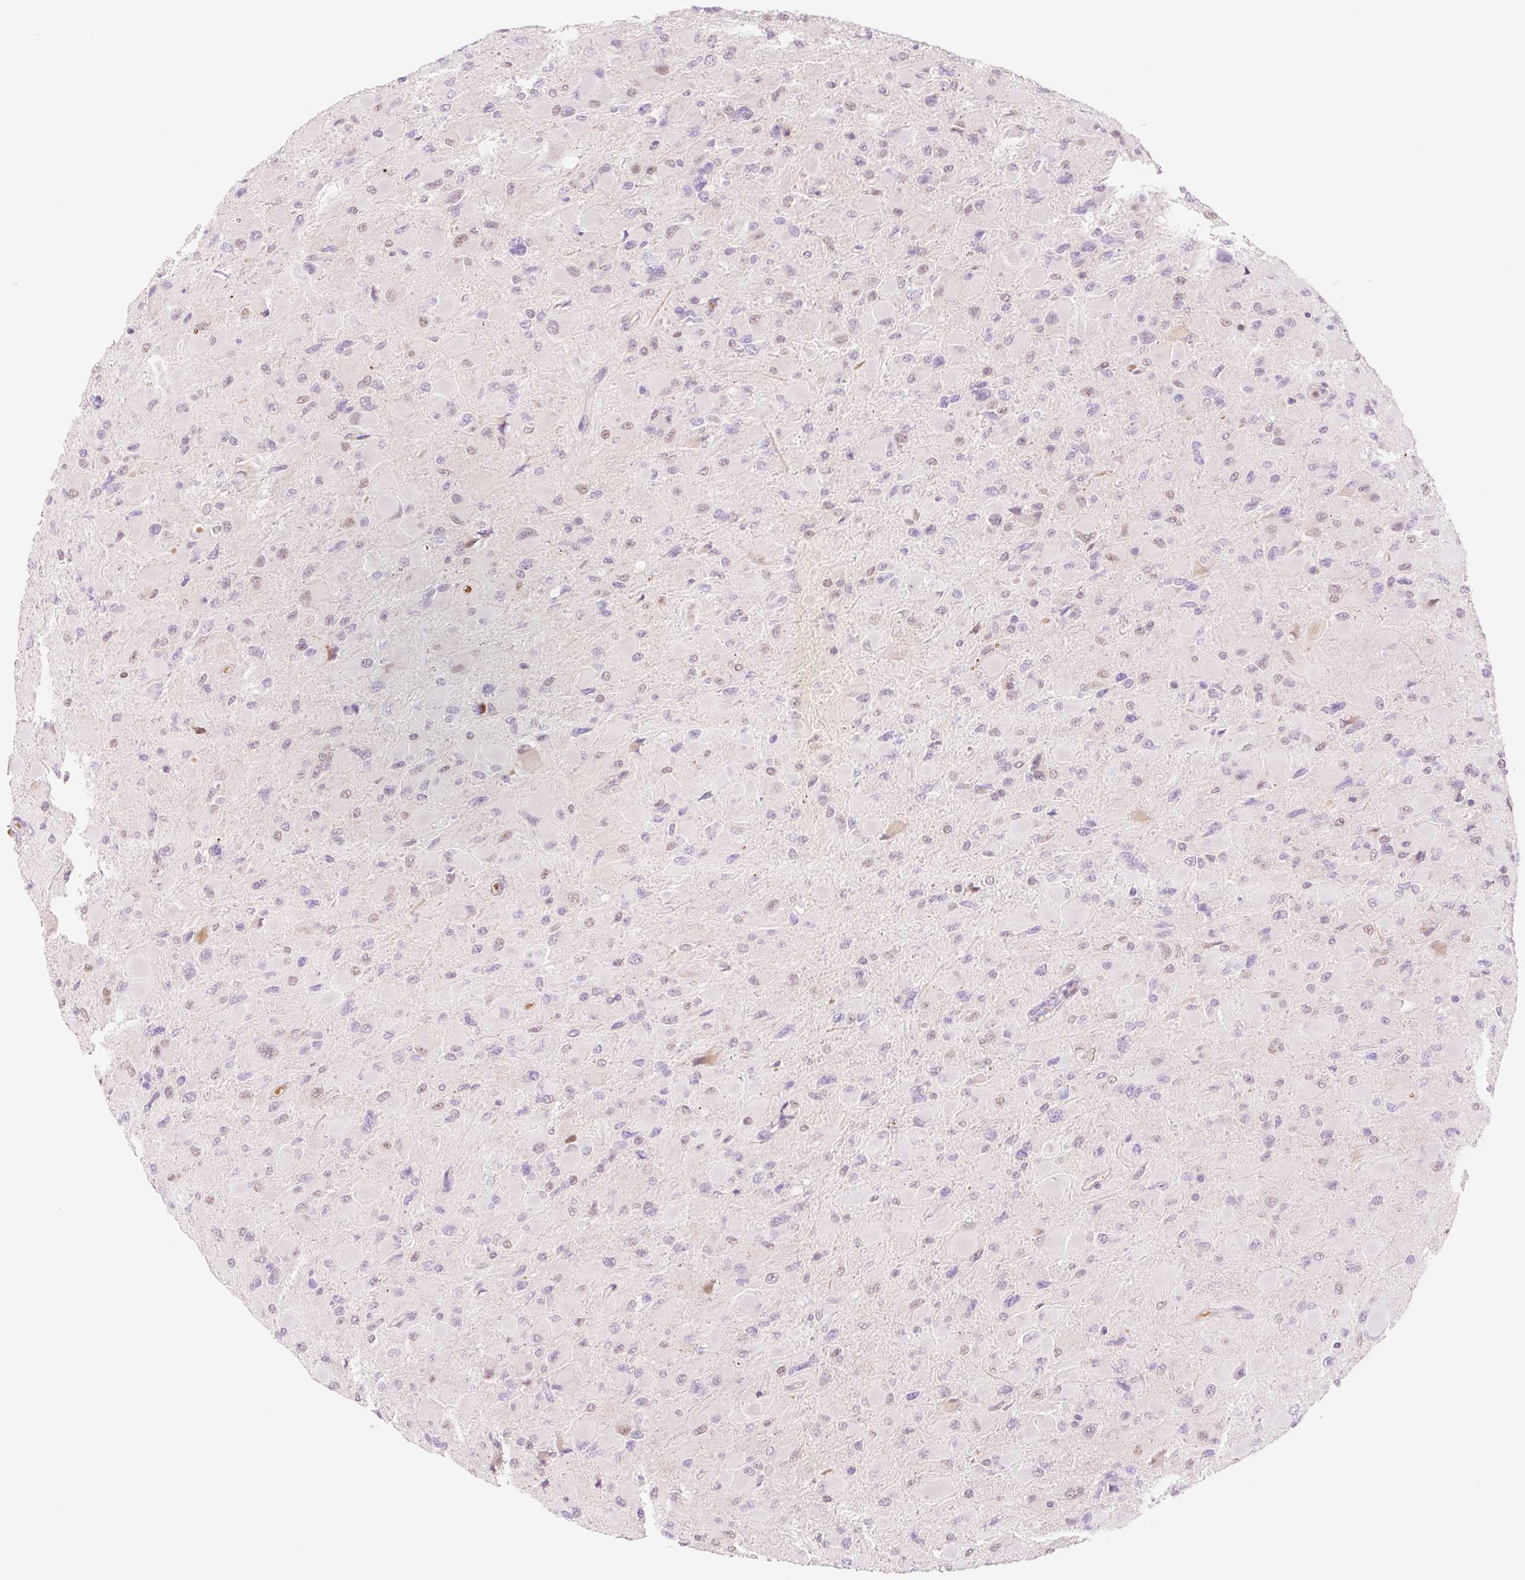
{"staining": {"intensity": "negative", "quantity": "none", "location": "none"}, "tissue": "glioma", "cell_type": "Tumor cells", "image_type": "cancer", "snomed": [{"axis": "morphology", "description": "Glioma, malignant, High grade"}, {"axis": "topography", "description": "Cerebral cortex"}], "caption": "The image shows no staining of tumor cells in malignant glioma (high-grade).", "gene": "HEBP1", "patient": {"sex": "female", "age": 36}}